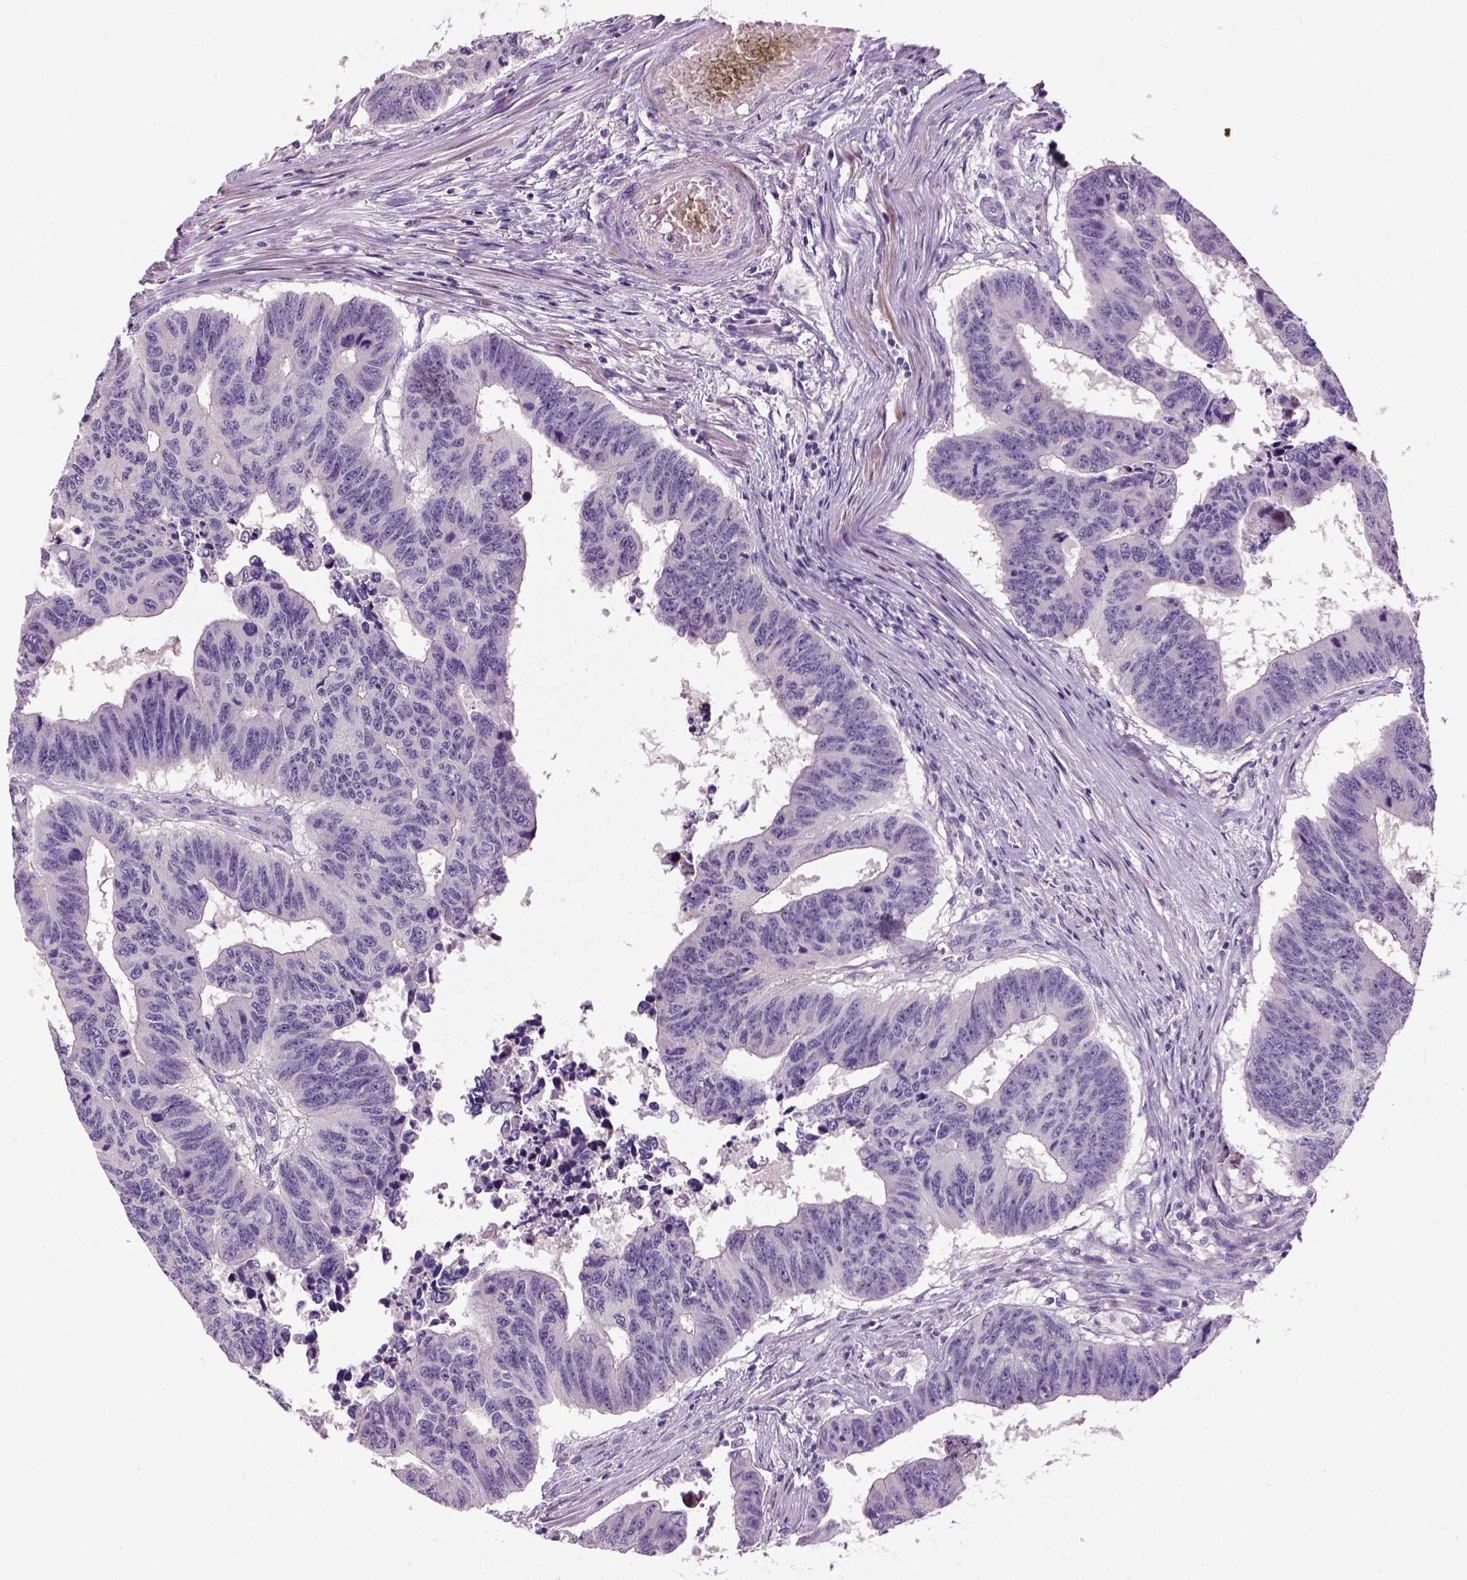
{"staining": {"intensity": "negative", "quantity": "none", "location": "none"}, "tissue": "colorectal cancer", "cell_type": "Tumor cells", "image_type": "cancer", "snomed": [{"axis": "morphology", "description": "Adenocarcinoma, NOS"}, {"axis": "topography", "description": "Rectum"}], "caption": "Colorectal cancer was stained to show a protein in brown. There is no significant positivity in tumor cells.", "gene": "NUDT6", "patient": {"sex": "female", "age": 85}}